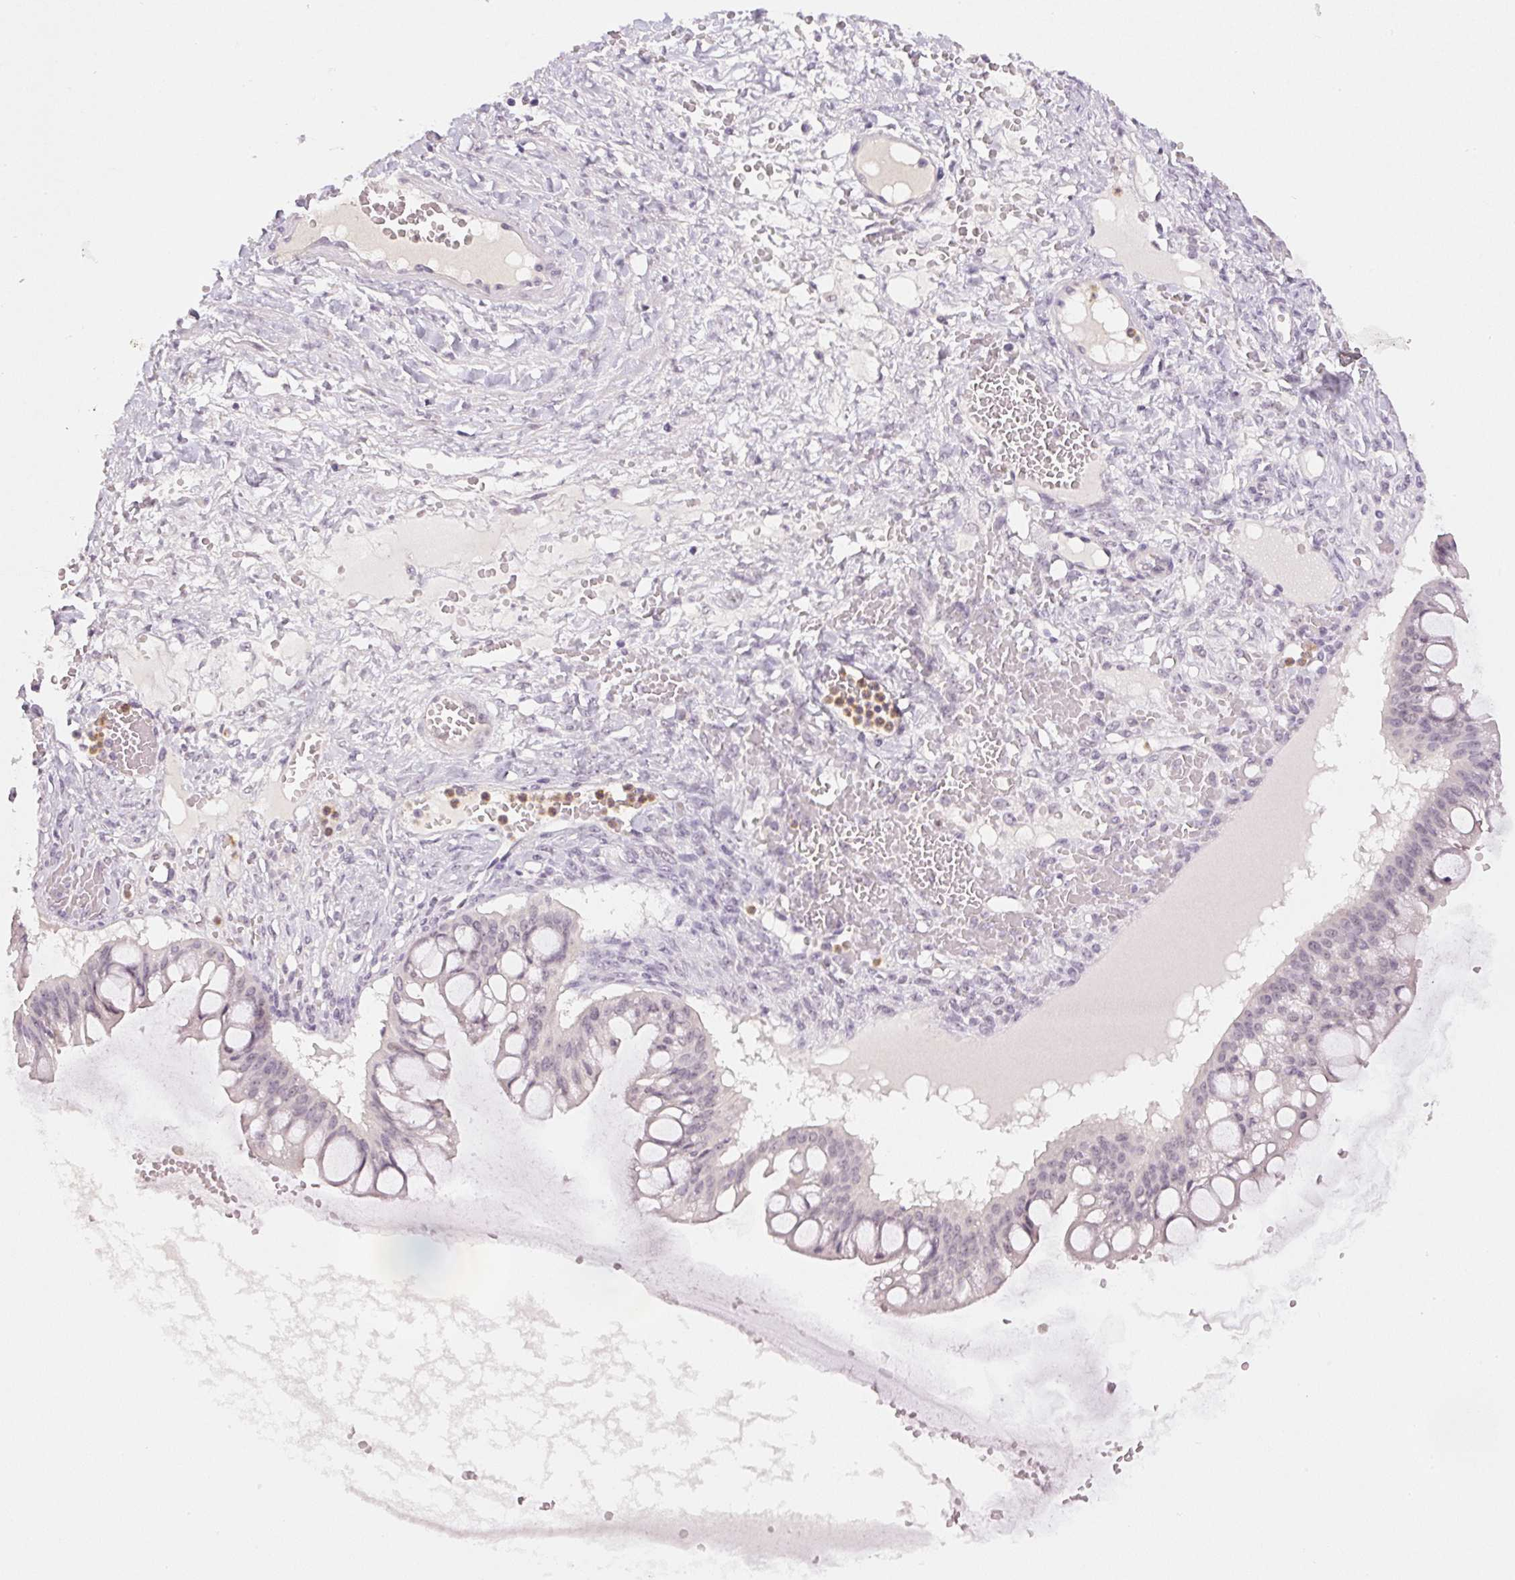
{"staining": {"intensity": "negative", "quantity": "none", "location": "none"}, "tissue": "ovarian cancer", "cell_type": "Tumor cells", "image_type": "cancer", "snomed": [{"axis": "morphology", "description": "Cystadenocarcinoma, mucinous, NOS"}, {"axis": "topography", "description": "Ovary"}], "caption": "This is a photomicrograph of immunohistochemistry (IHC) staining of ovarian mucinous cystadenocarcinoma, which shows no staining in tumor cells.", "gene": "SGF29", "patient": {"sex": "female", "age": 73}}